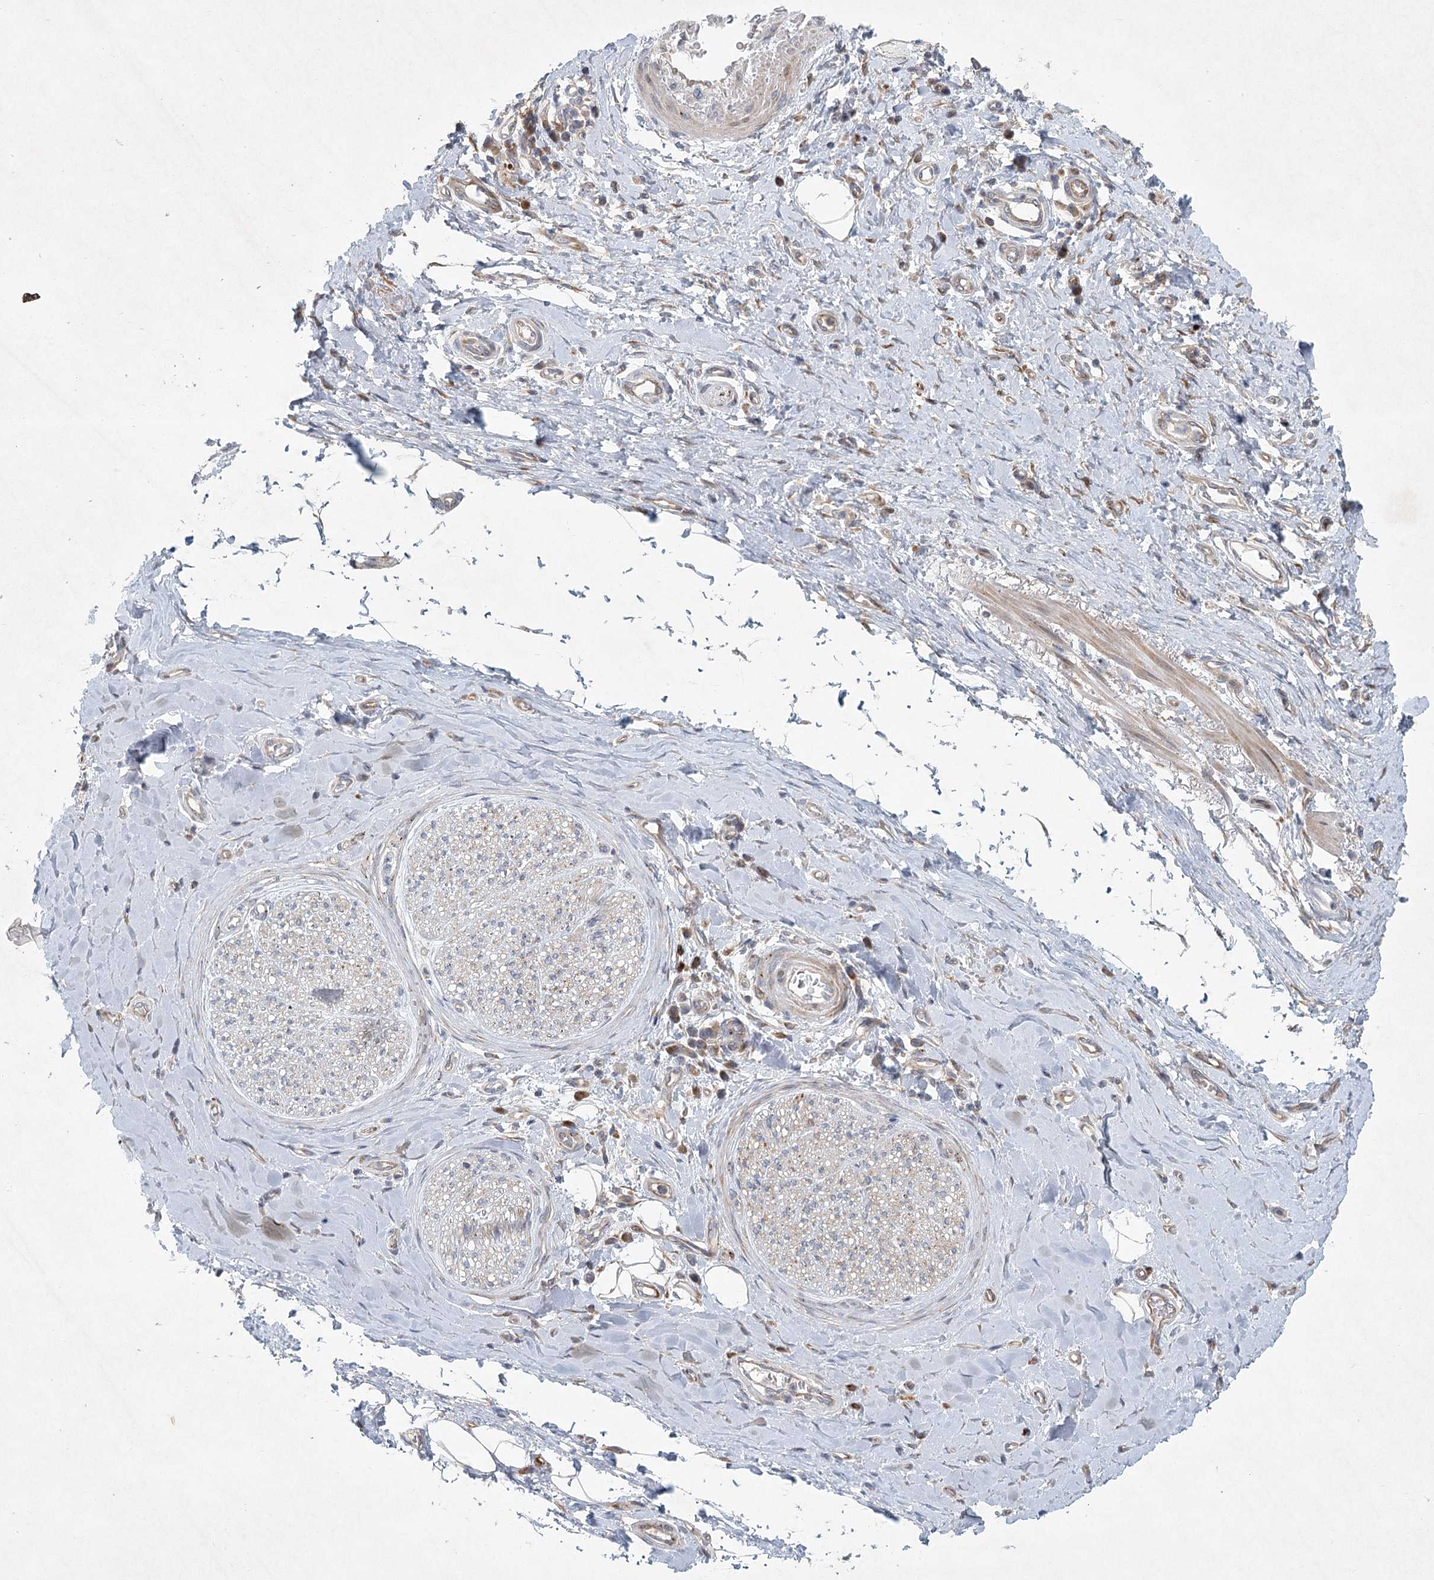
{"staining": {"intensity": "weak", "quantity": "25%-75%", "location": "cytoplasmic/membranous"}, "tissue": "adipose tissue", "cell_type": "Adipocytes", "image_type": "normal", "snomed": [{"axis": "morphology", "description": "Normal tissue, NOS"}, {"axis": "morphology", "description": "Adenocarcinoma, NOS"}, {"axis": "topography", "description": "Esophagus"}, {"axis": "topography", "description": "Stomach, upper"}, {"axis": "topography", "description": "Peripheral nerve tissue"}], "caption": "Weak cytoplasmic/membranous expression for a protein is identified in about 25%-75% of adipocytes of unremarkable adipose tissue using IHC.", "gene": "FAM110C", "patient": {"sex": "male", "age": 62}}